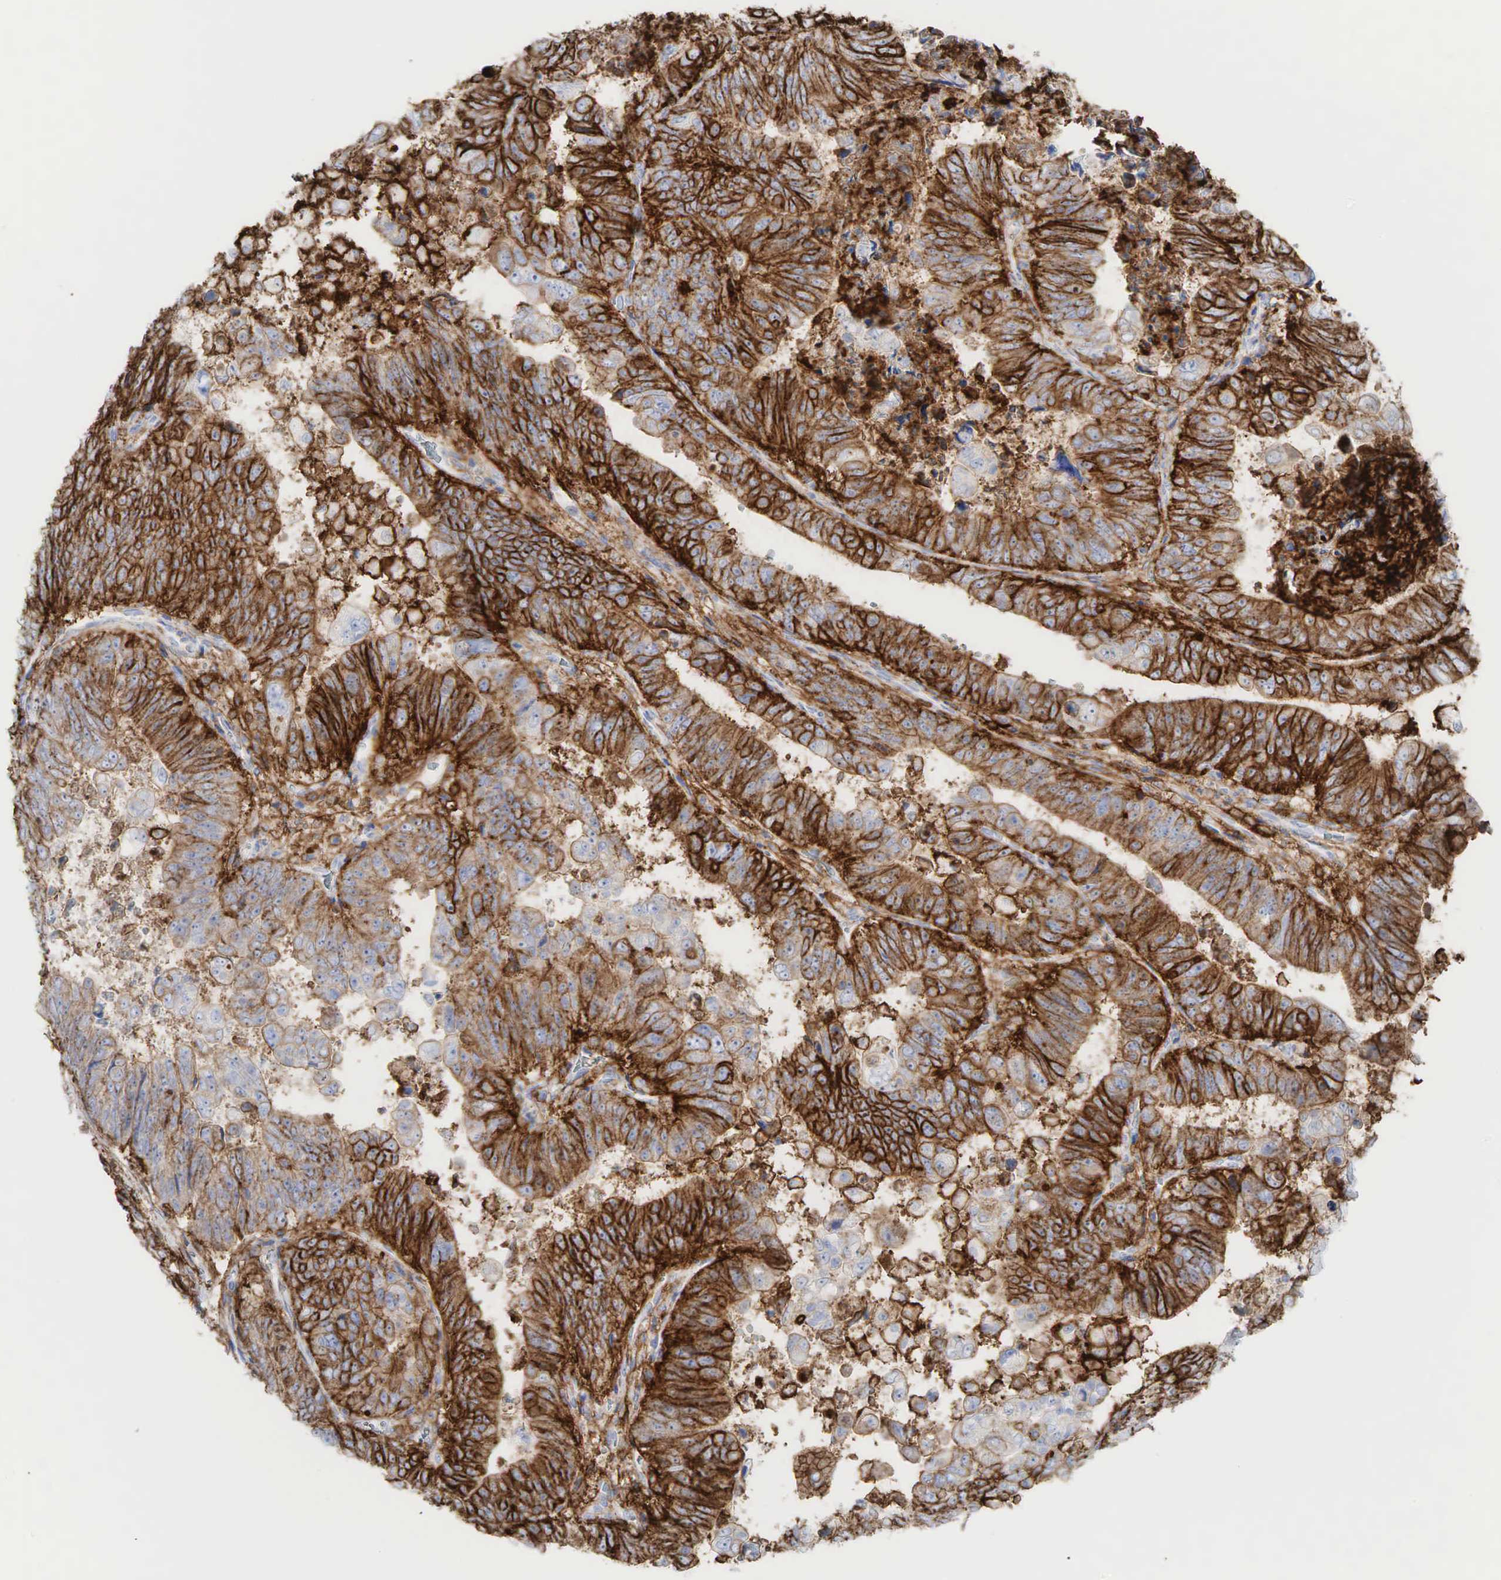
{"staining": {"intensity": "strong", "quantity": "25%-75%", "location": "cytoplasmic/membranous"}, "tissue": "stomach cancer", "cell_type": "Tumor cells", "image_type": "cancer", "snomed": [{"axis": "morphology", "description": "Adenocarcinoma, NOS"}, {"axis": "topography", "description": "Stomach, upper"}], "caption": "Immunohistochemical staining of human stomach cancer (adenocarcinoma) shows strong cytoplasmic/membranous protein expression in about 25%-75% of tumor cells.", "gene": "CD44", "patient": {"sex": "female", "age": 50}}